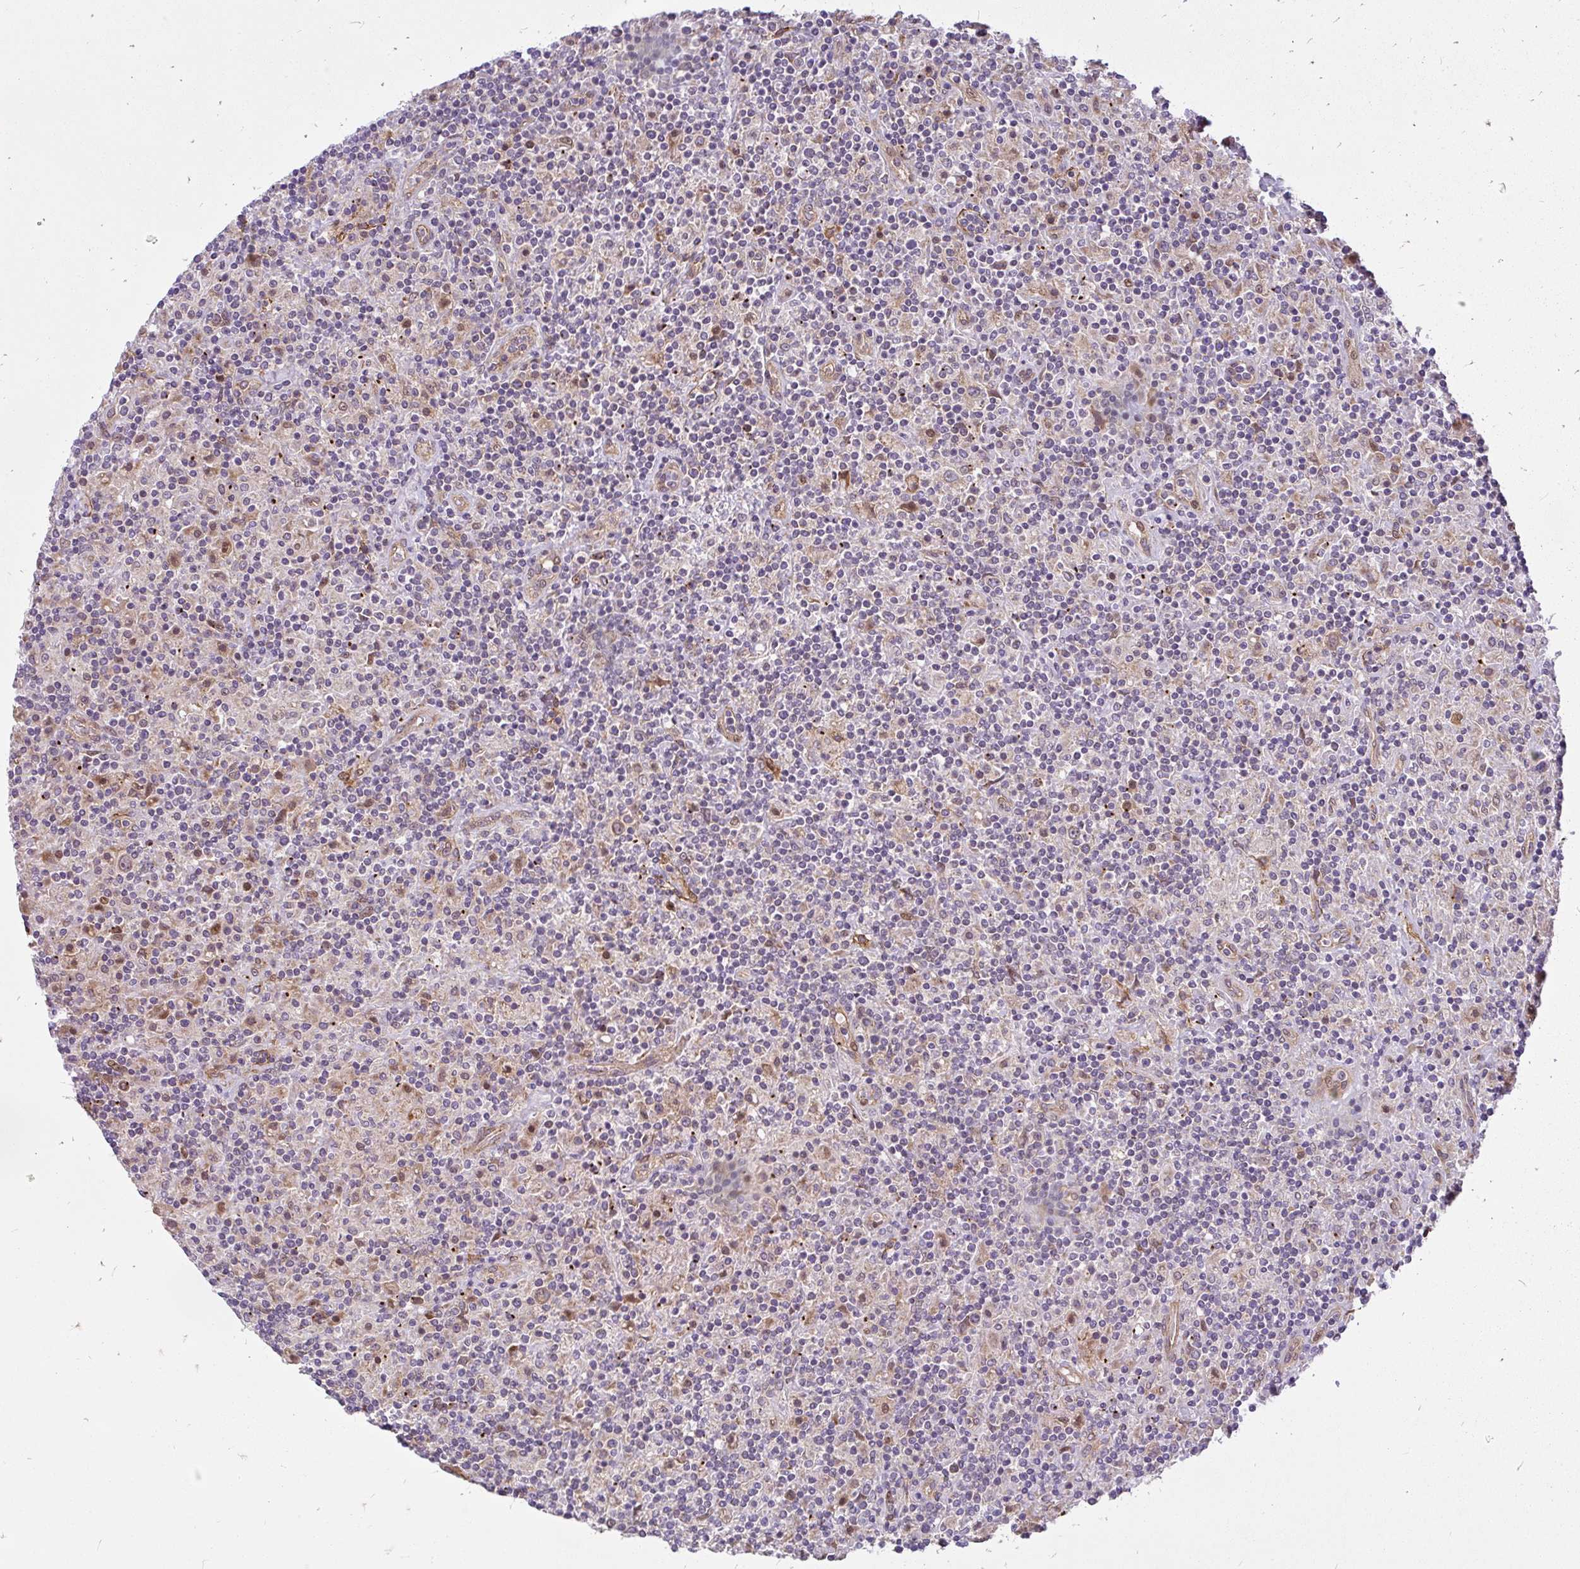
{"staining": {"intensity": "weak", "quantity": "<25%", "location": "cytoplasmic/membranous"}, "tissue": "lymphoma", "cell_type": "Tumor cells", "image_type": "cancer", "snomed": [{"axis": "morphology", "description": "Hodgkin's disease, NOS"}, {"axis": "topography", "description": "Lymph node"}], "caption": "An immunohistochemistry (IHC) micrograph of lymphoma is shown. There is no staining in tumor cells of lymphoma. The staining was performed using DAB to visualize the protein expression in brown, while the nuclei were stained in blue with hematoxylin (Magnification: 20x).", "gene": "RSKR", "patient": {"sex": "male", "age": 70}}